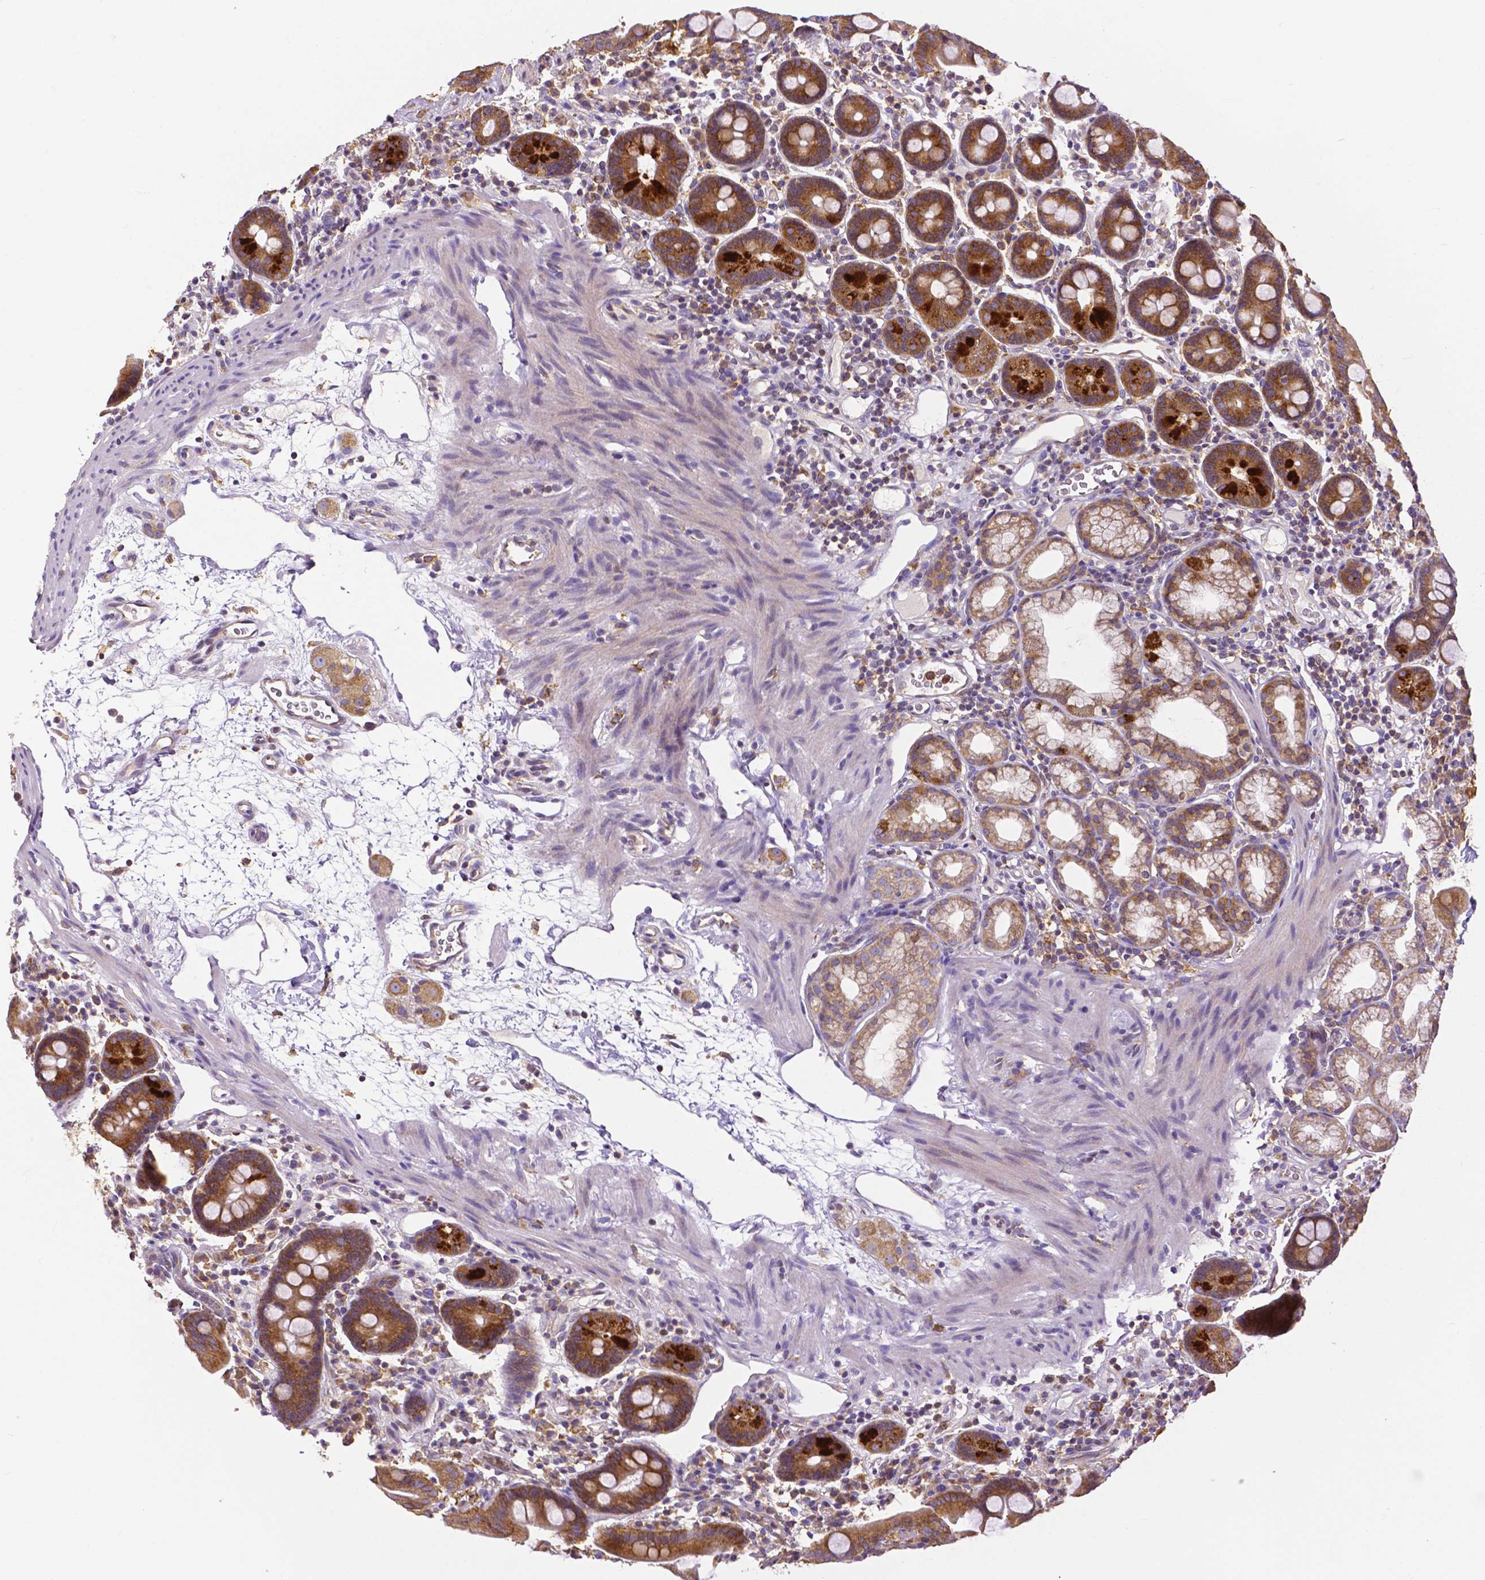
{"staining": {"intensity": "moderate", "quantity": ">75%", "location": "cytoplasmic/membranous"}, "tissue": "duodenum", "cell_type": "Glandular cells", "image_type": "normal", "snomed": [{"axis": "morphology", "description": "Normal tissue, NOS"}, {"axis": "topography", "description": "Pancreas"}, {"axis": "topography", "description": "Duodenum"}], "caption": "The immunohistochemical stain highlights moderate cytoplasmic/membranous expression in glandular cells of normal duodenum. (brown staining indicates protein expression, while blue staining denotes nuclei).", "gene": "DICER1", "patient": {"sex": "male", "age": 59}}